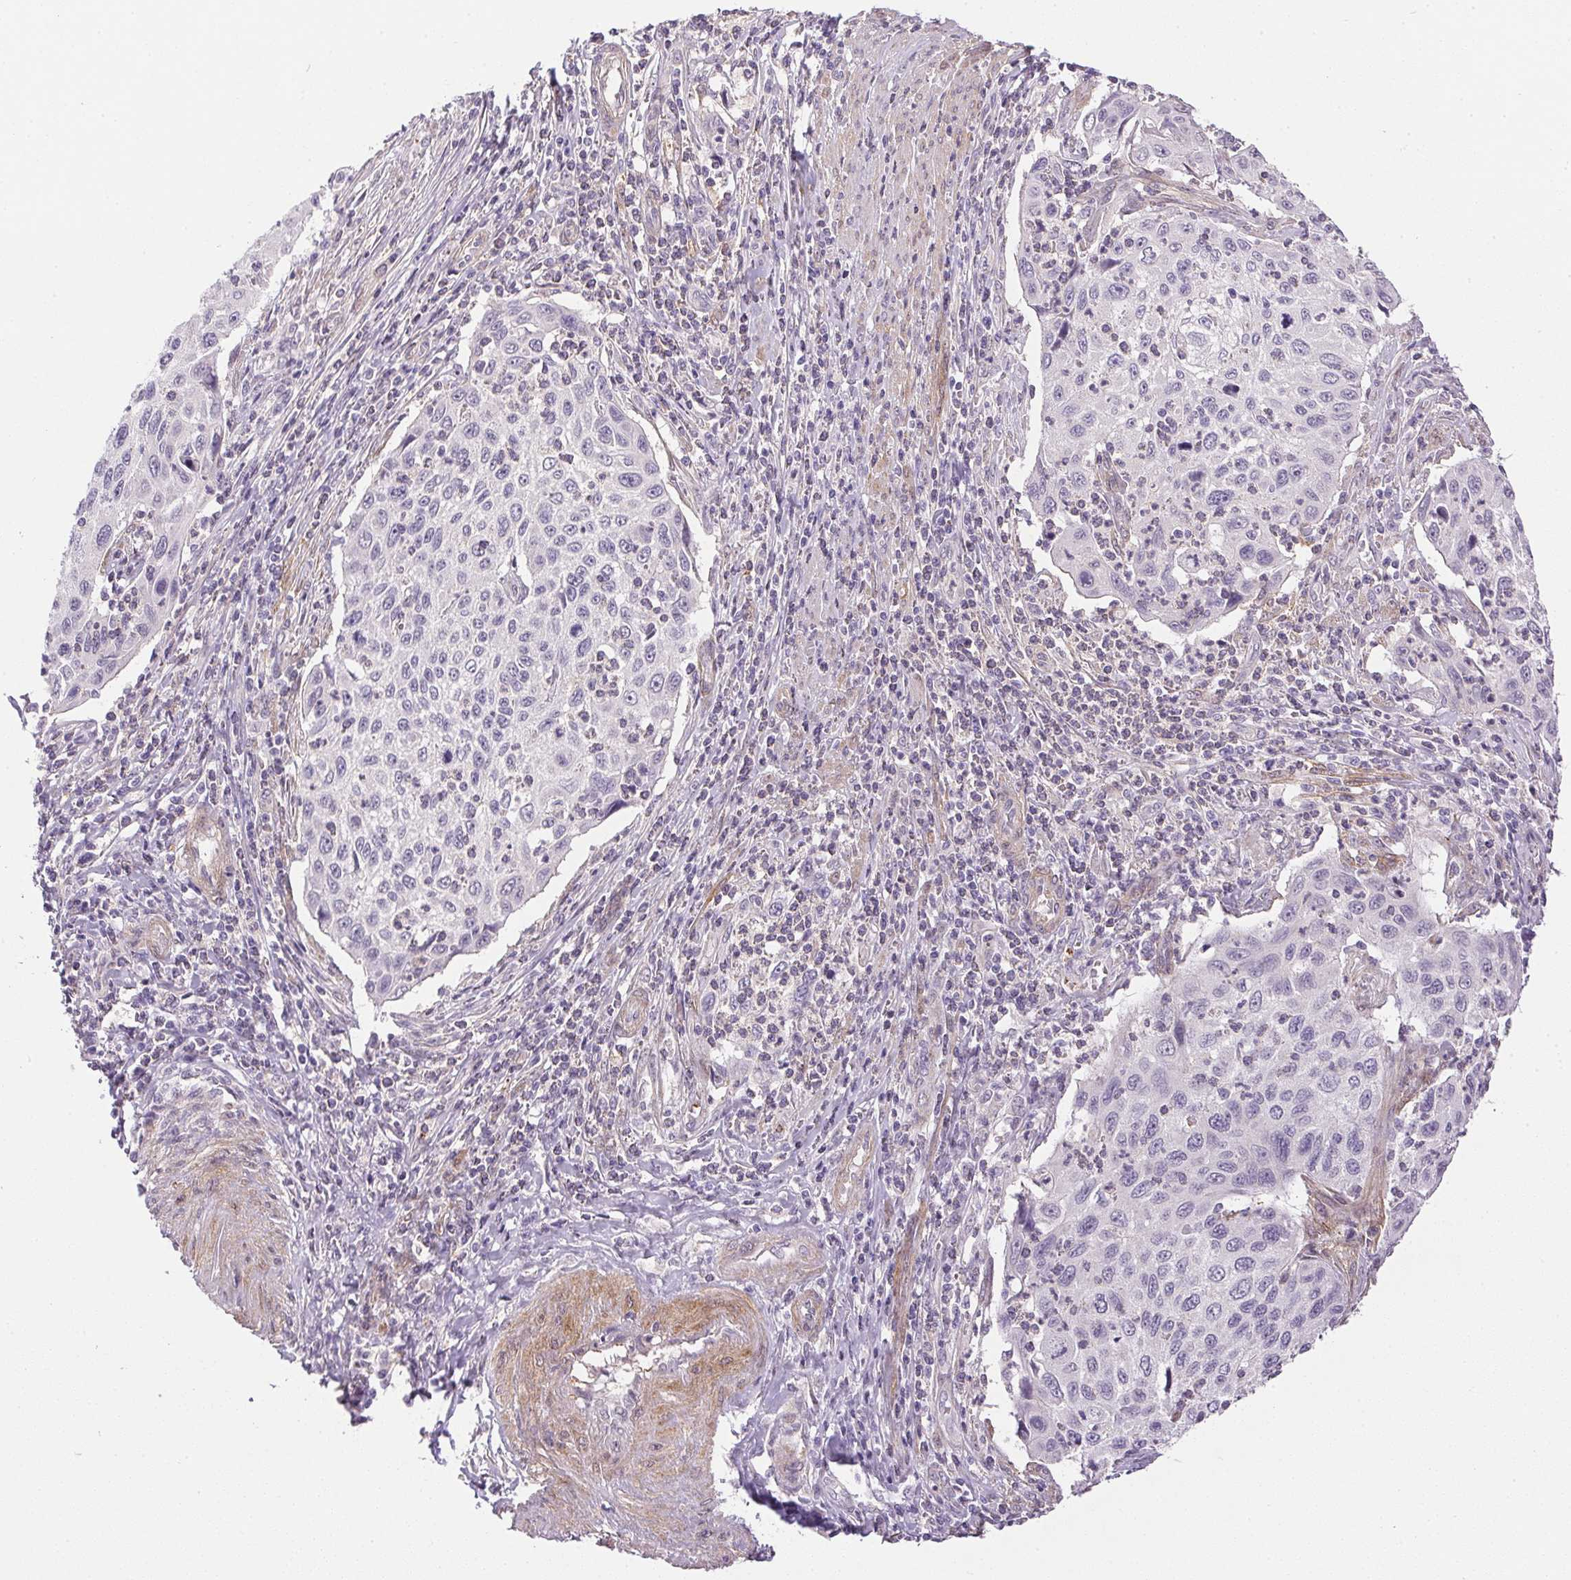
{"staining": {"intensity": "negative", "quantity": "none", "location": "none"}, "tissue": "cervical cancer", "cell_type": "Tumor cells", "image_type": "cancer", "snomed": [{"axis": "morphology", "description": "Squamous cell carcinoma, NOS"}, {"axis": "topography", "description": "Cervix"}], "caption": "This is an IHC photomicrograph of cervical squamous cell carcinoma. There is no positivity in tumor cells.", "gene": "PRL", "patient": {"sex": "female", "age": 70}}